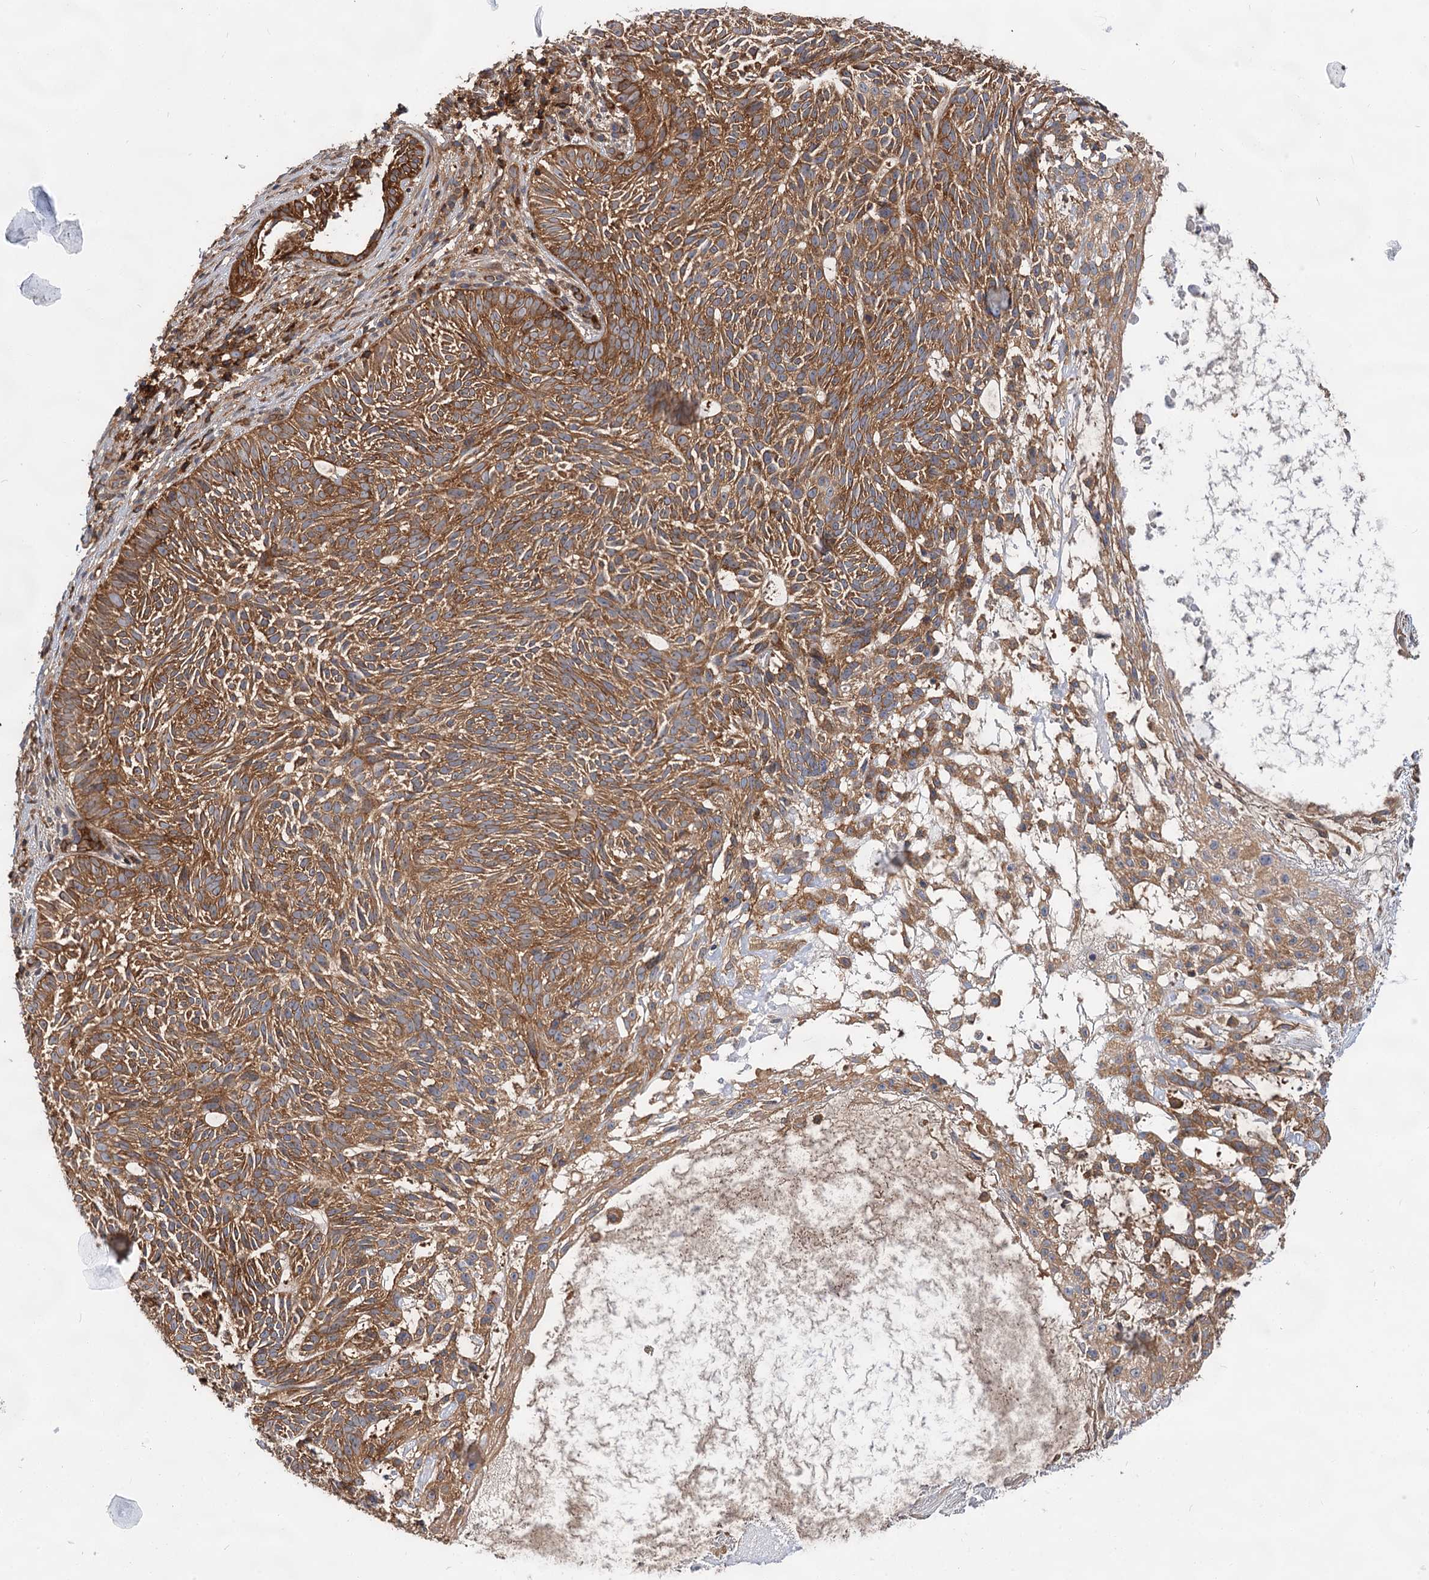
{"staining": {"intensity": "moderate", "quantity": ">75%", "location": "cytoplasmic/membranous"}, "tissue": "skin cancer", "cell_type": "Tumor cells", "image_type": "cancer", "snomed": [{"axis": "morphology", "description": "Basal cell carcinoma"}, {"axis": "topography", "description": "Skin"}], "caption": "IHC of skin cancer (basal cell carcinoma) demonstrates medium levels of moderate cytoplasmic/membranous expression in approximately >75% of tumor cells.", "gene": "PACS1", "patient": {"sex": "male", "age": 75}}